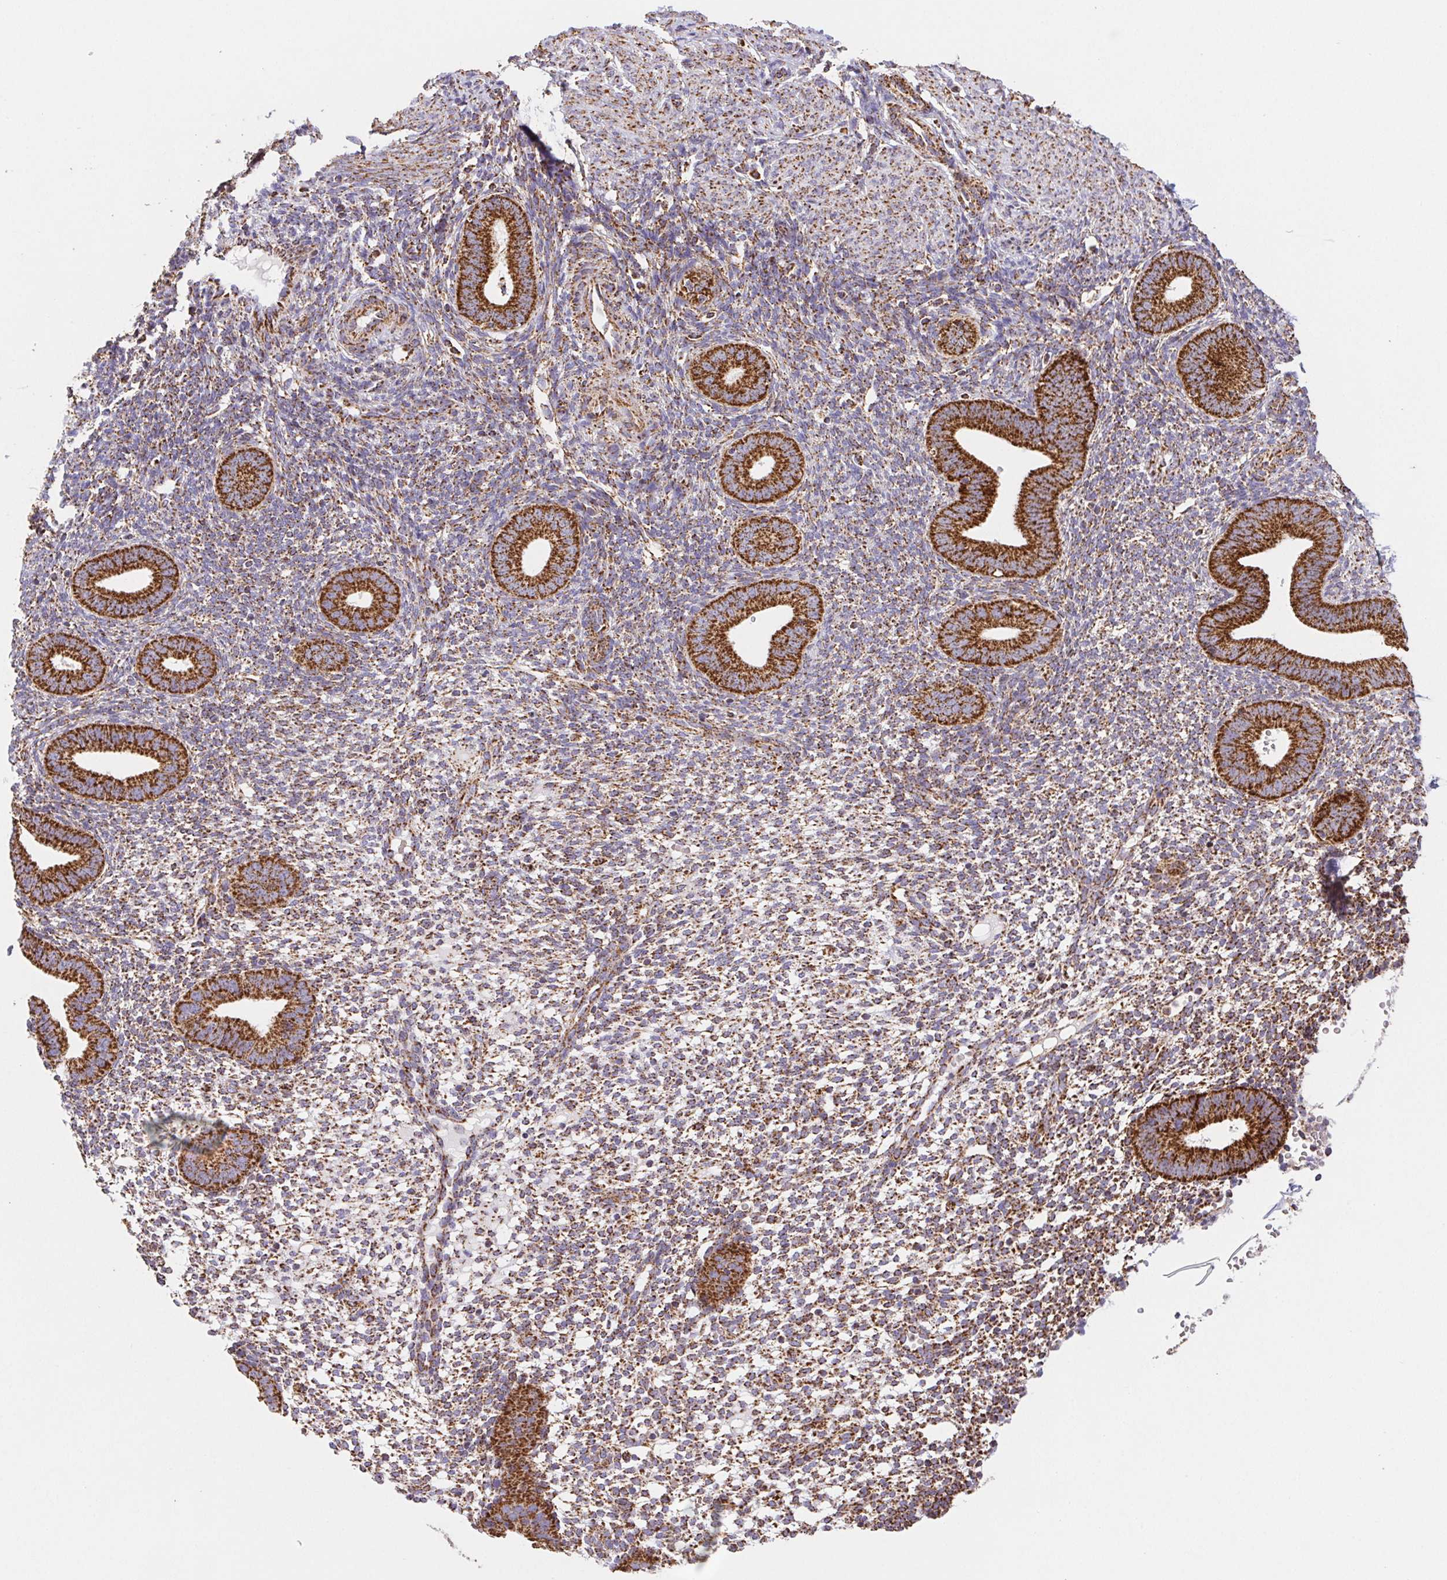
{"staining": {"intensity": "moderate", "quantity": ">75%", "location": "cytoplasmic/membranous"}, "tissue": "endometrium", "cell_type": "Cells in endometrial stroma", "image_type": "normal", "snomed": [{"axis": "morphology", "description": "Normal tissue, NOS"}, {"axis": "topography", "description": "Endometrium"}], "caption": "IHC (DAB (3,3'-diaminobenzidine)) staining of normal human endometrium shows moderate cytoplasmic/membranous protein positivity in approximately >75% of cells in endometrial stroma.", "gene": "NIPSNAP2", "patient": {"sex": "female", "age": 40}}